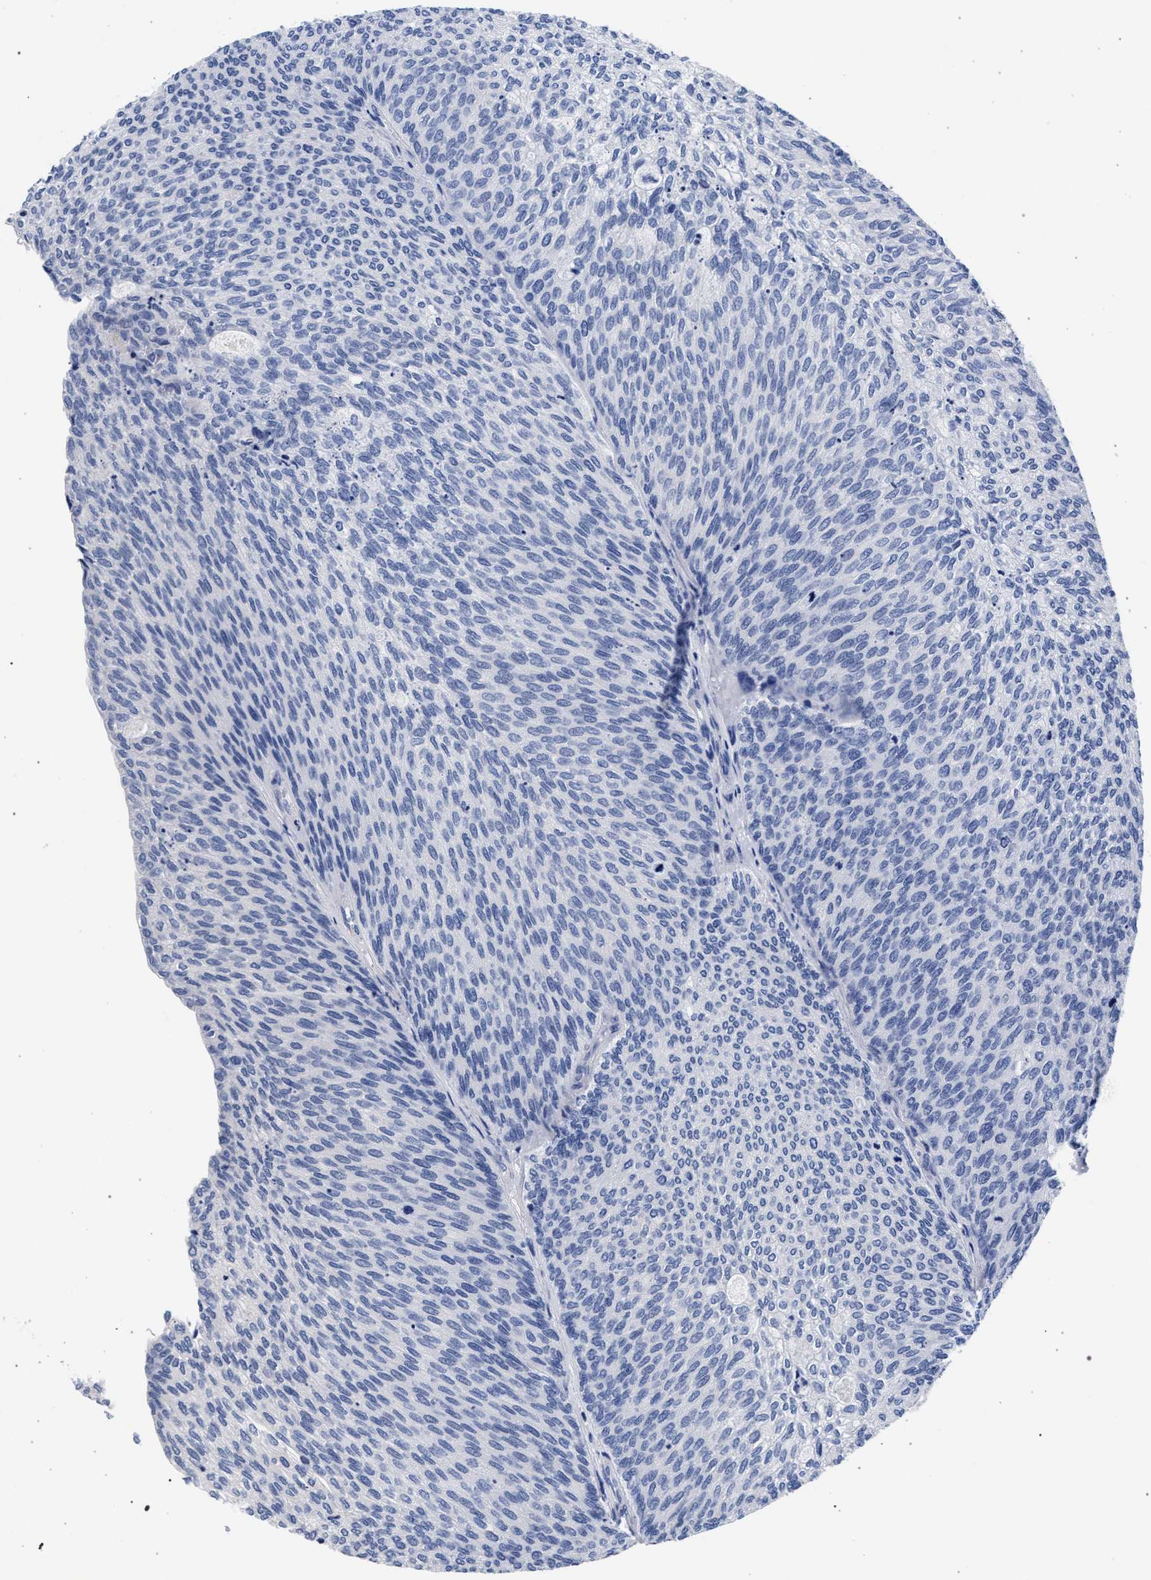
{"staining": {"intensity": "negative", "quantity": "none", "location": "none"}, "tissue": "urothelial cancer", "cell_type": "Tumor cells", "image_type": "cancer", "snomed": [{"axis": "morphology", "description": "Urothelial carcinoma, Low grade"}, {"axis": "topography", "description": "Urinary bladder"}], "caption": "Immunohistochemistry (IHC) micrograph of human low-grade urothelial carcinoma stained for a protein (brown), which reveals no staining in tumor cells. (Stains: DAB immunohistochemistry (IHC) with hematoxylin counter stain, Microscopy: brightfield microscopy at high magnification).", "gene": "AKAP4", "patient": {"sex": "female", "age": 79}}